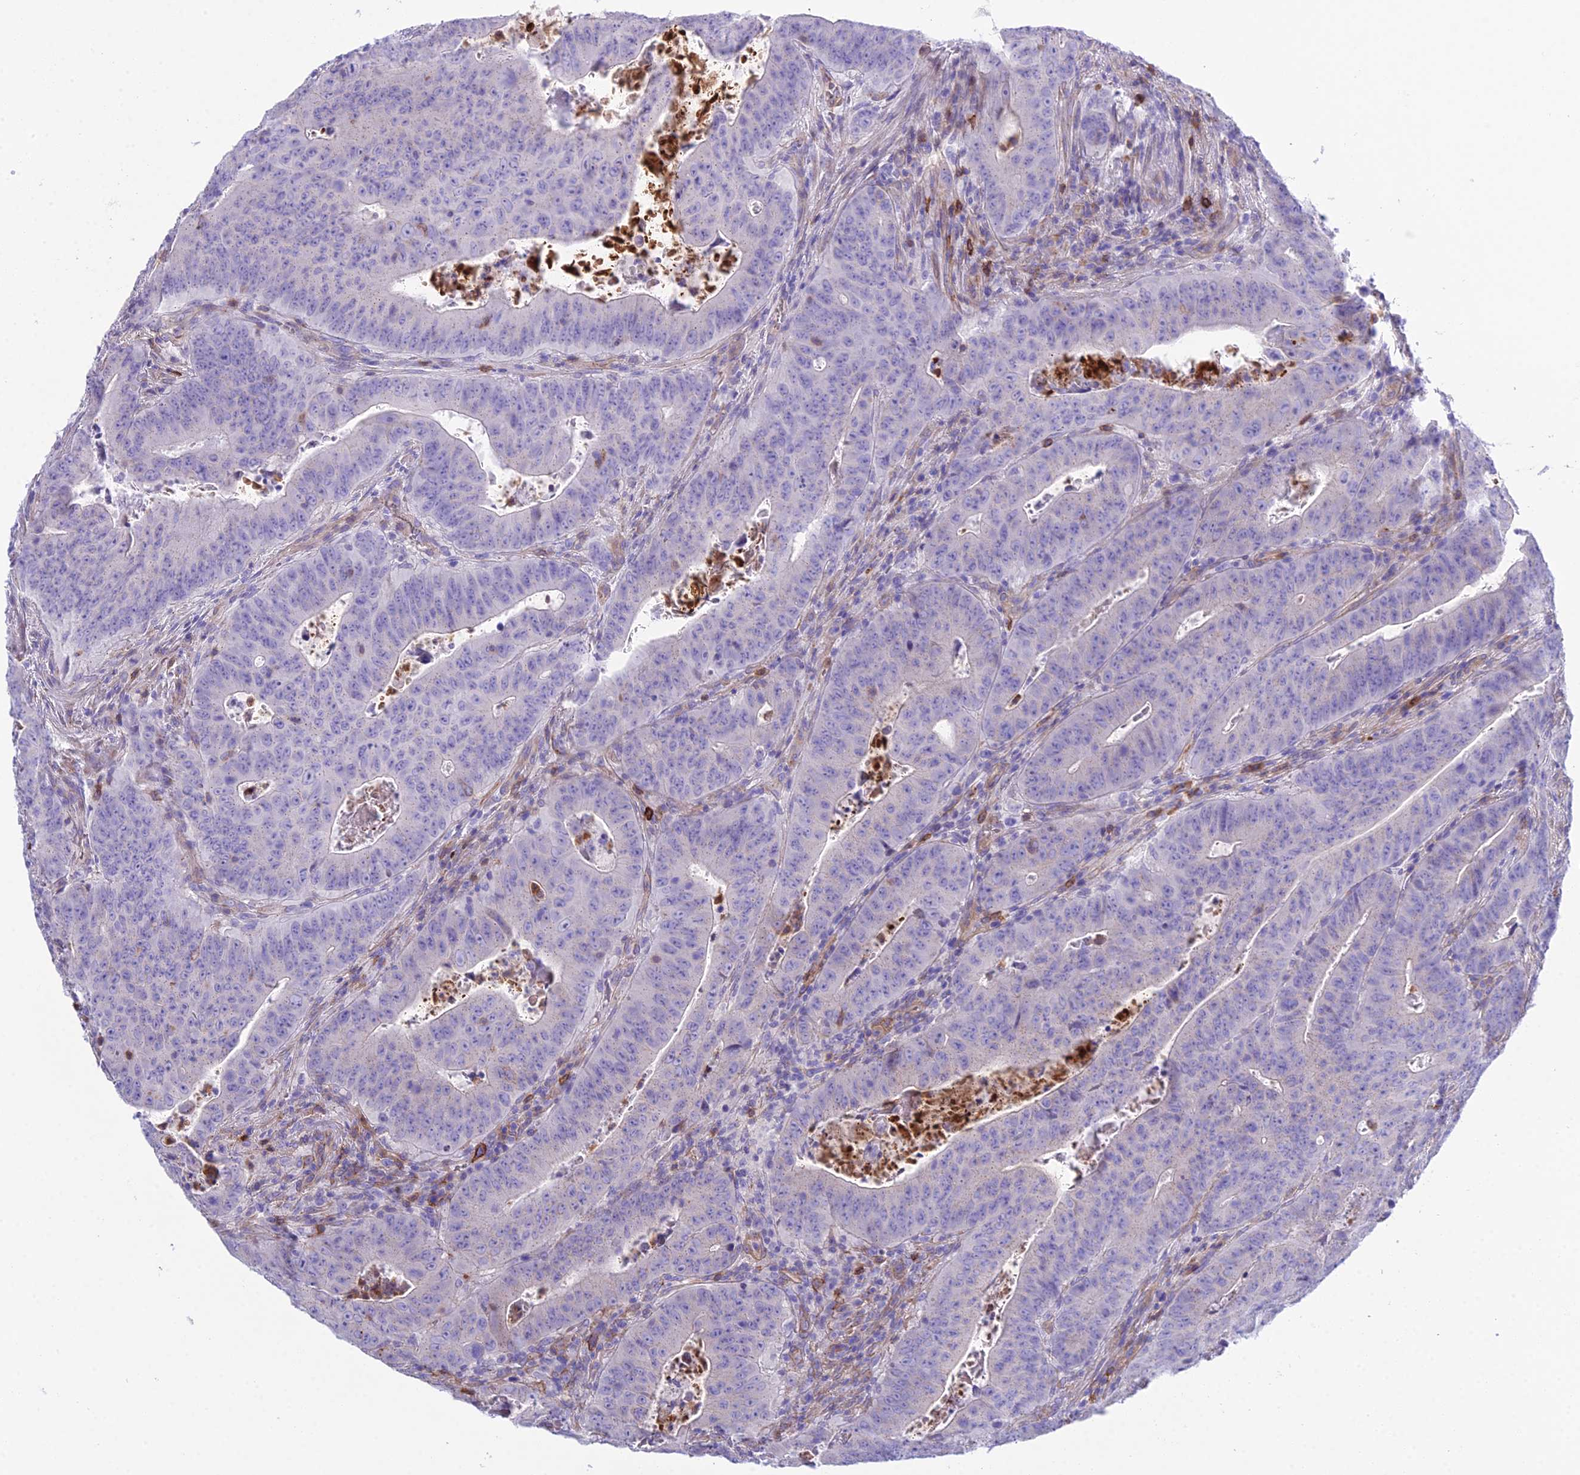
{"staining": {"intensity": "negative", "quantity": "none", "location": "none"}, "tissue": "colorectal cancer", "cell_type": "Tumor cells", "image_type": "cancer", "snomed": [{"axis": "morphology", "description": "Adenocarcinoma, NOS"}, {"axis": "topography", "description": "Rectum"}], "caption": "IHC histopathology image of human colorectal cancer stained for a protein (brown), which reveals no expression in tumor cells. Brightfield microscopy of immunohistochemistry stained with DAB (brown) and hematoxylin (blue), captured at high magnification.", "gene": "OR1Q1", "patient": {"sex": "female", "age": 75}}